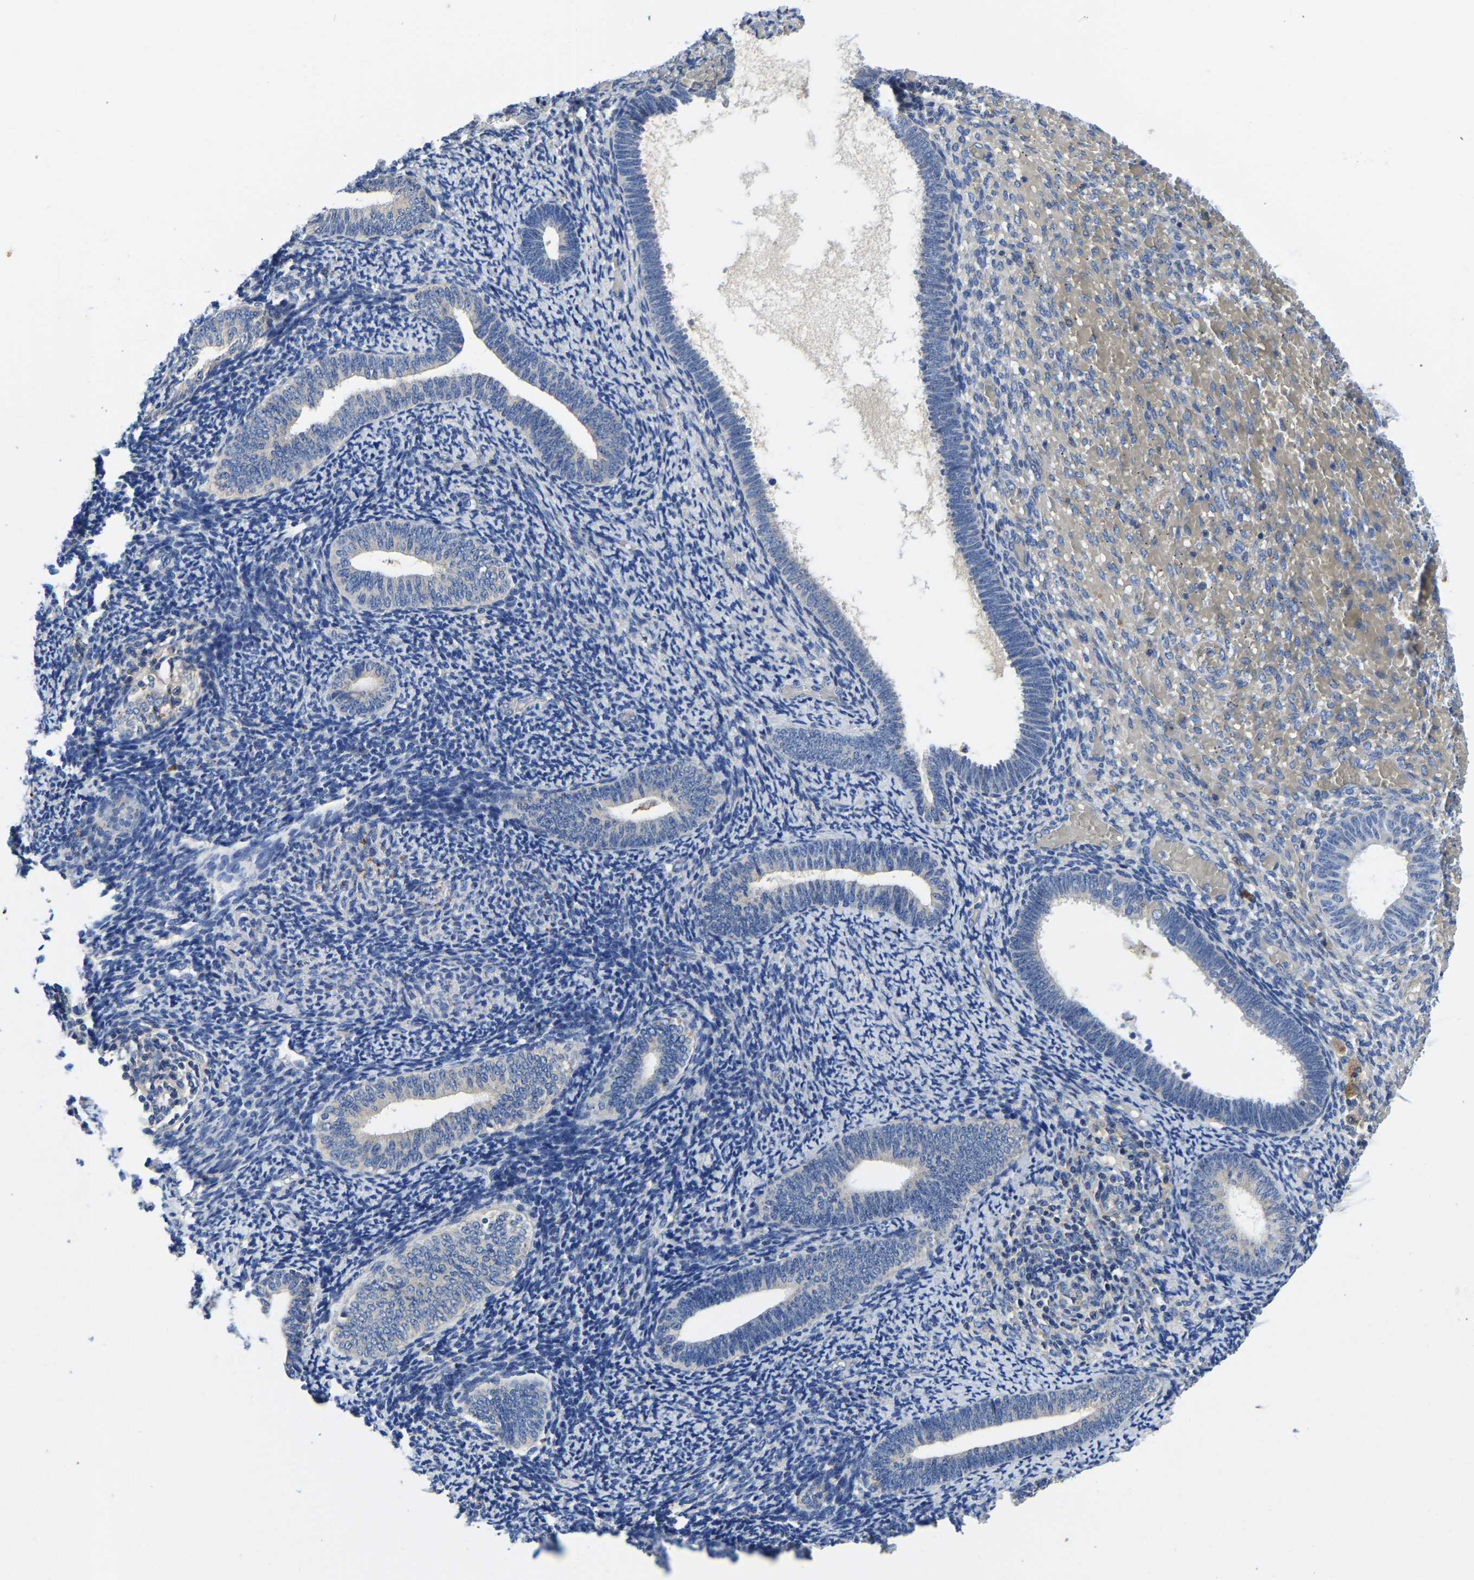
{"staining": {"intensity": "negative", "quantity": "none", "location": "none"}, "tissue": "endometrium", "cell_type": "Cells in endometrial stroma", "image_type": "normal", "snomed": [{"axis": "morphology", "description": "Normal tissue, NOS"}, {"axis": "topography", "description": "Endometrium"}], "caption": "A photomicrograph of human endometrium is negative for staining in cells in endometrial stroma. Brightfield microscopy of immunohistochemistry stained with DAB (brown) and hematoxylin (blue), captured at high magnification.", "gene": "STAT2", "patient": {"sex": "female", "age": 66}}